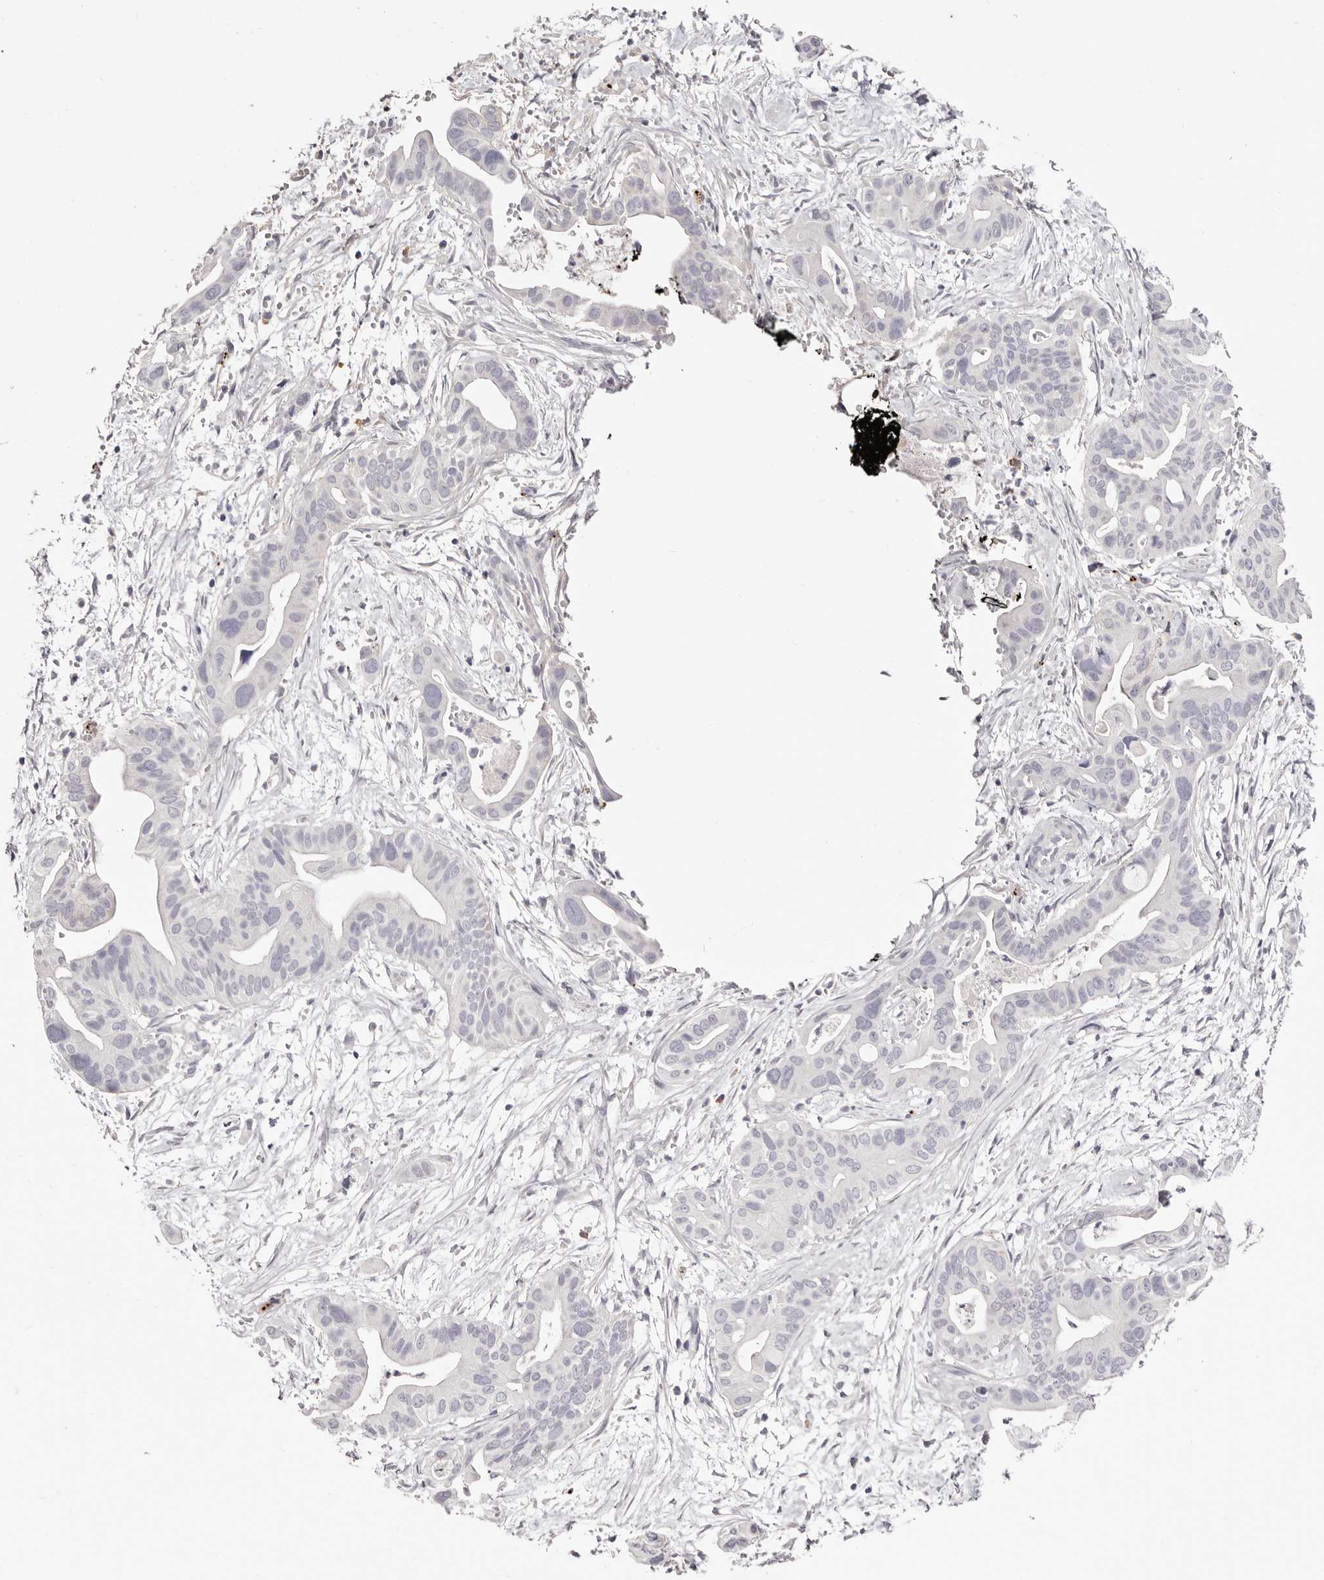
{"staining": {"intensity": "negative", "quantity": "none", "location": "none"}, "tissue": "pancreatic cancer", "cell_type": "Tumor cells", "image_type": "cancer", "snomed": [{"axis": "morphology", "description": "Adenocarcinoma, NOS"}, {"axis": "topography", "description": "Pancreas"}], "caption": "The immunohistochemistry (IHC) image has no significant positivity in tumor cells of adenocarcinoma (pancreatic) tissue. (DAB IHC, high magnification).", "gene": "PF4", "patient": {"sex": "male", "age": 66}}